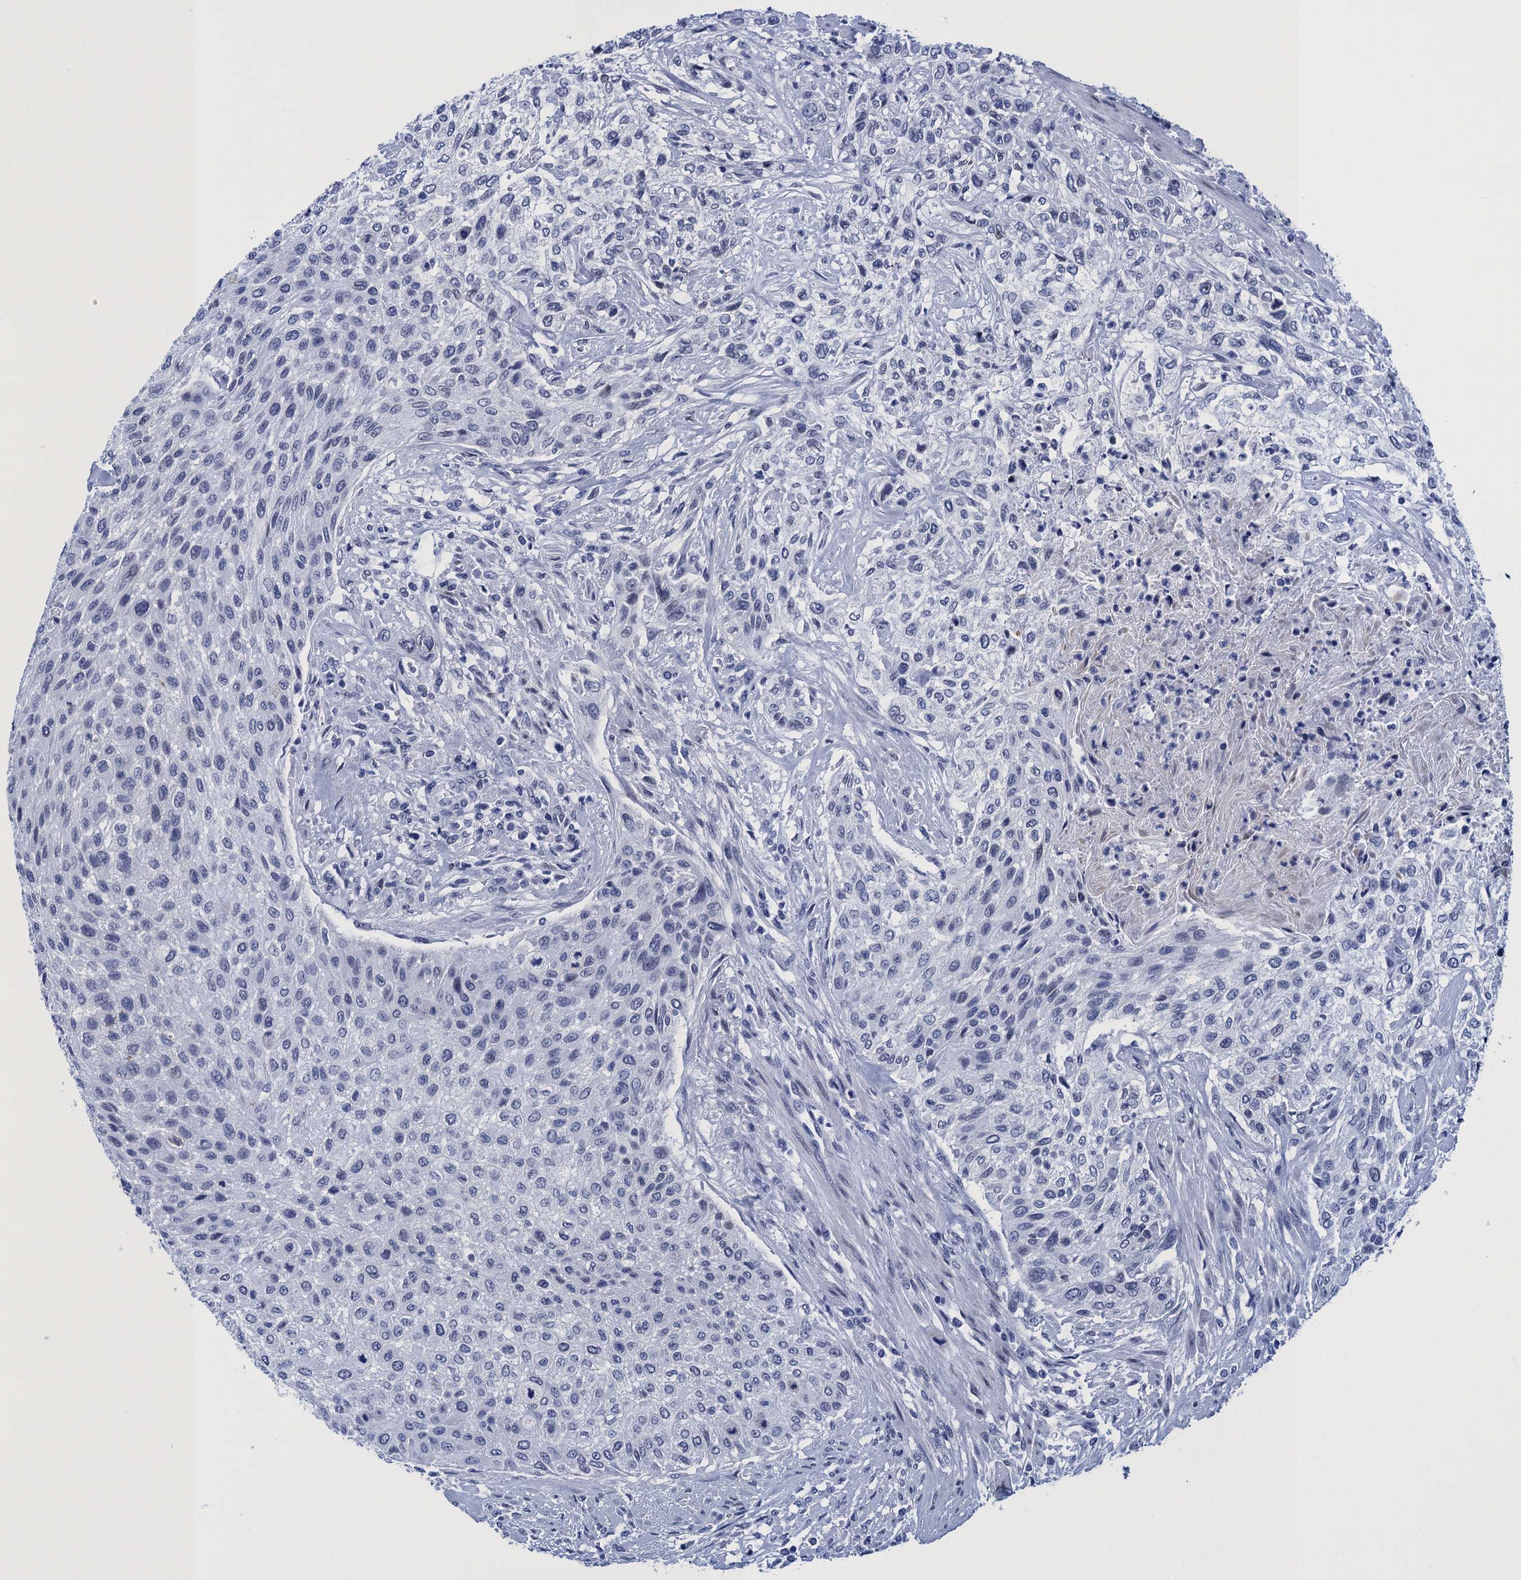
{"staining": {"intensity": "negative", "quantity": "none", "location": "none"}, "tissue": "urothelial cancer", "cell_type": "Tumor cells", "image_type": "cancer", "snomed": [{"axis": "morphology", "description": "Normal tissue, NOS"}, {"axis": "morphology", "description": "Urothelial carcinoma, NOS"}, {"axis": "topography", "description": "Urinary bladder"}, {"axis": "topography", "description": "Peripheral nerve tissue"}], "caption": "Urothelial cancer was stained to show a protein in brown. There is no significant expression in tumor cells.", "gene": "METTL25", "patient": {"sex": "male", "age": 35}}